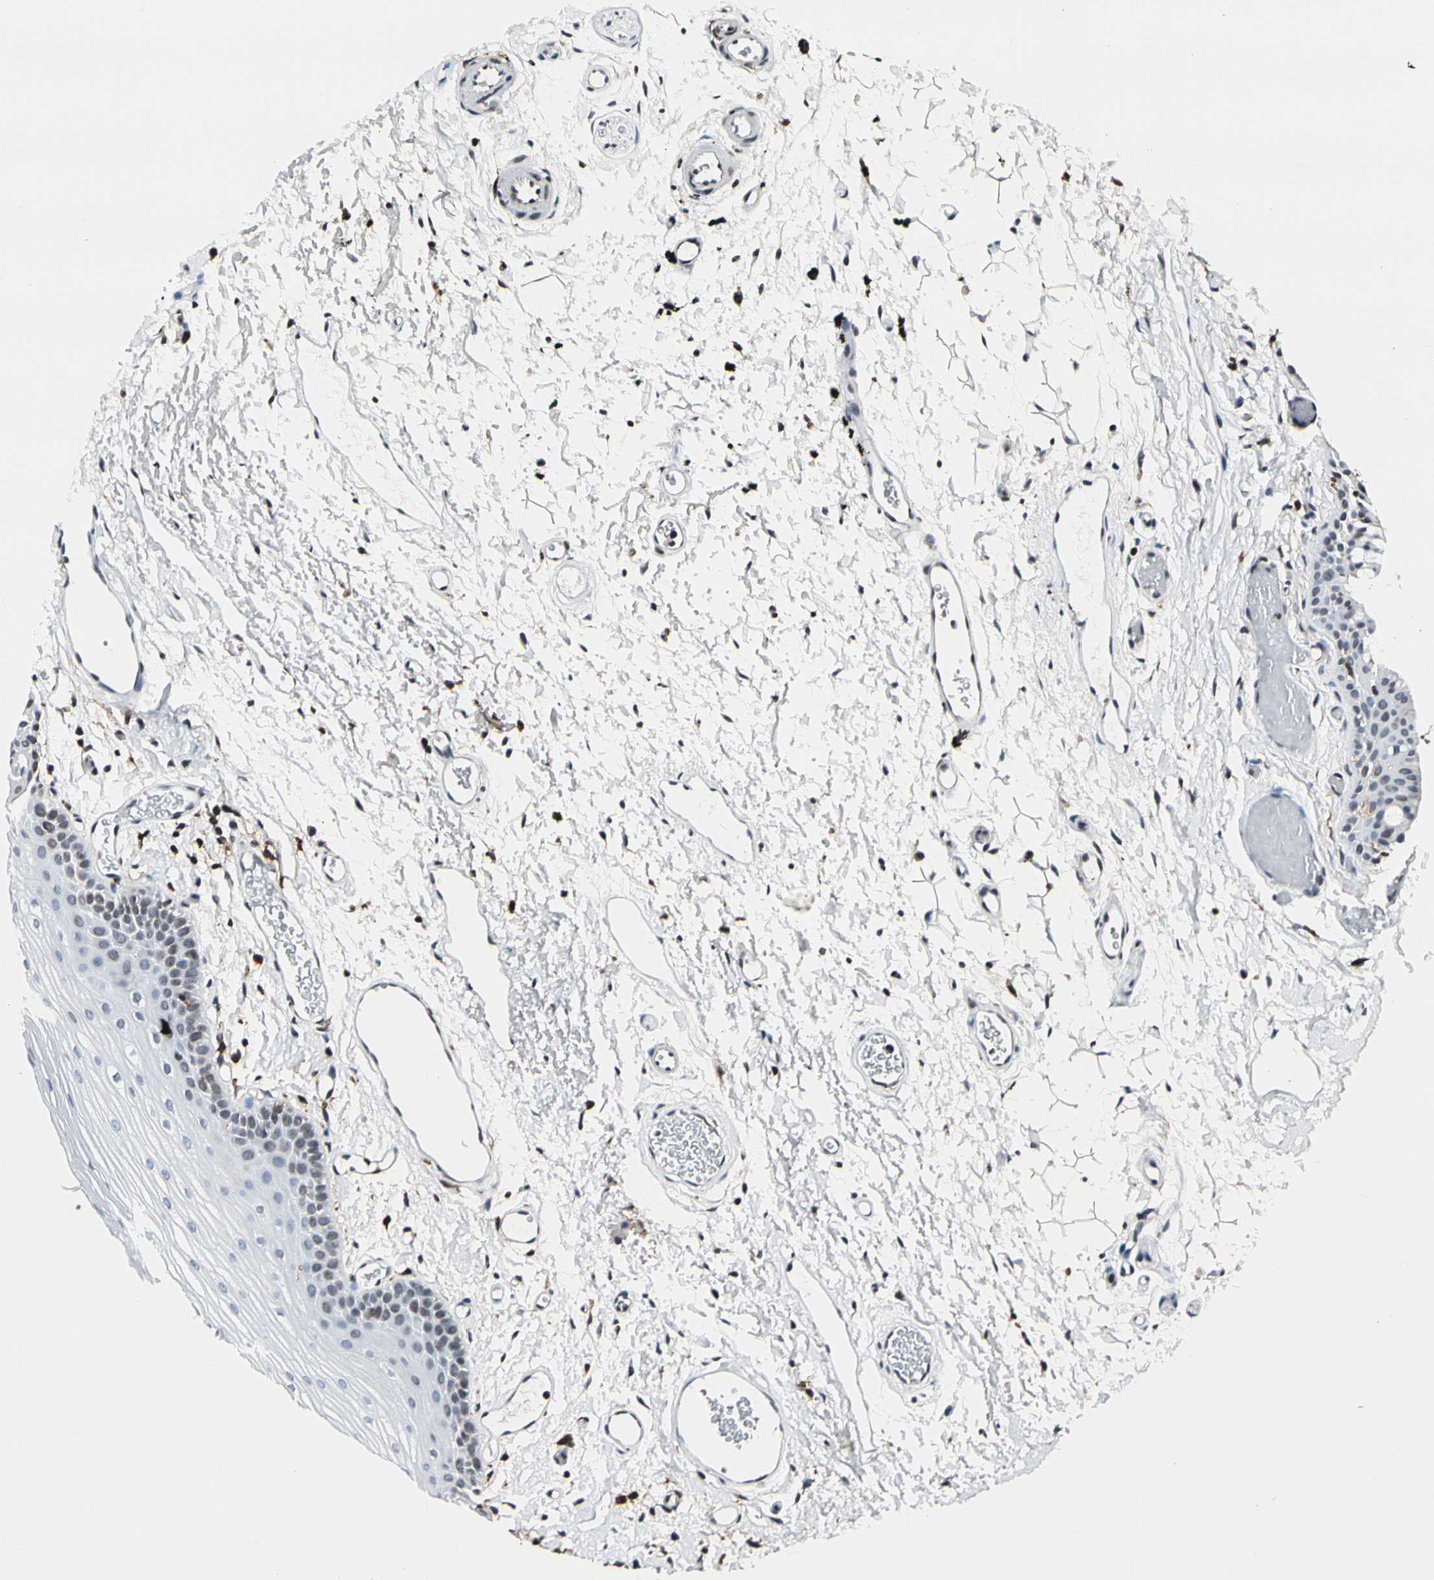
{"staining": {"intensity": "weak", "quantity": "<25%", "location": "nuclear"}, "tissue": "oral mucosa", "cell_type": "Squamous epithelial cells", "image_type": "normal", "snomed": [{"axis": "morphology", "description": "Normal tissue, NOS"}, {"axis": "topography", "description": "Oral tissue"}], "caption": "The histopathology image reveals no staining of squamous epithelial cells in benign oral mucosa.", "gene": "FER", "patient": {"sex": "male", "age": 52}}